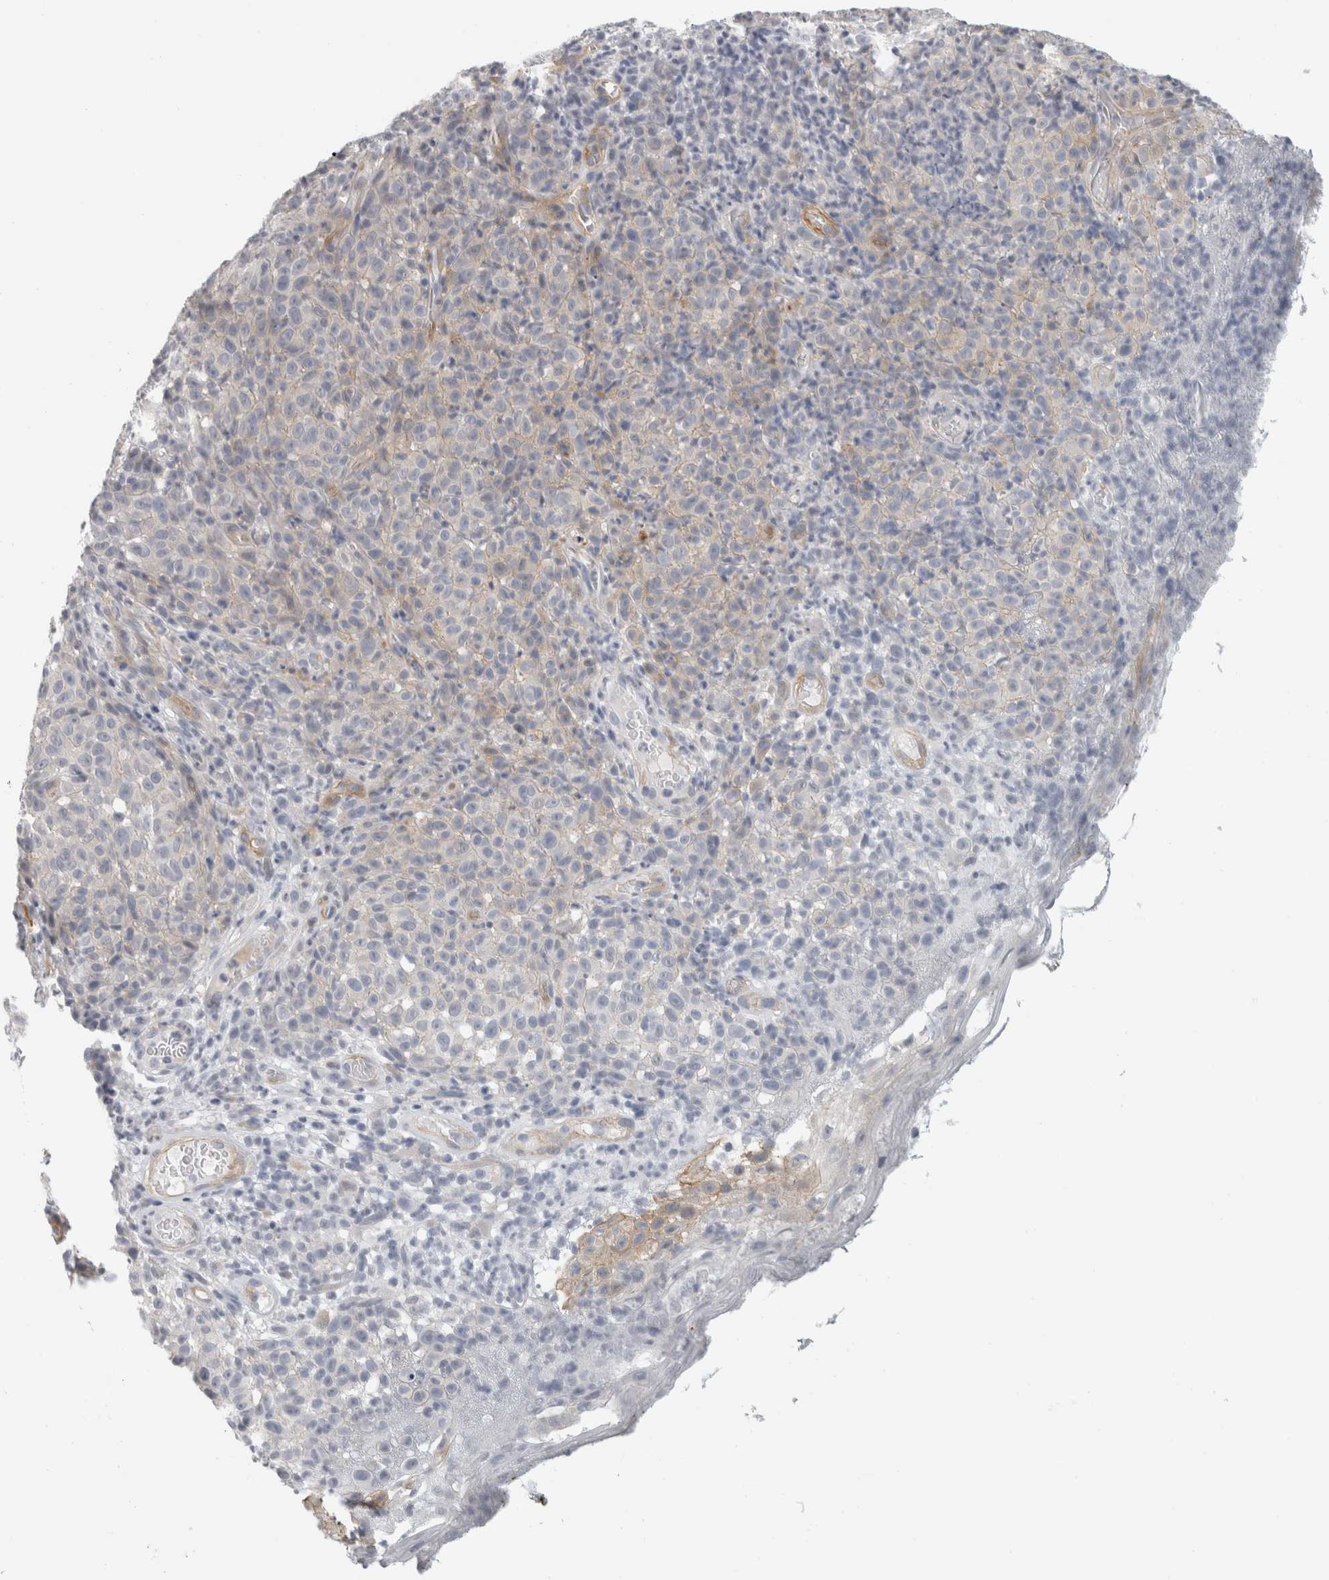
{"staining": {"intensity": "weak", "quantity": "<25%", "location": "cytoplasmic/membranous"}, "tissue": "melanoma", "cell_type": "Tumor cells", "image_type": "cancer", "snomed": [{"axis": "morphology", "description": "Malignant melanoma, NOS"}, {"axis": "topography", "description": "Skin"}], "caption": "Immunohistochemical staining of human malignant melanoma demonstrates no significant expression in tumor cells.", "gene": "FBLIM1", "patient": {"sex": "female", "age": 82}}